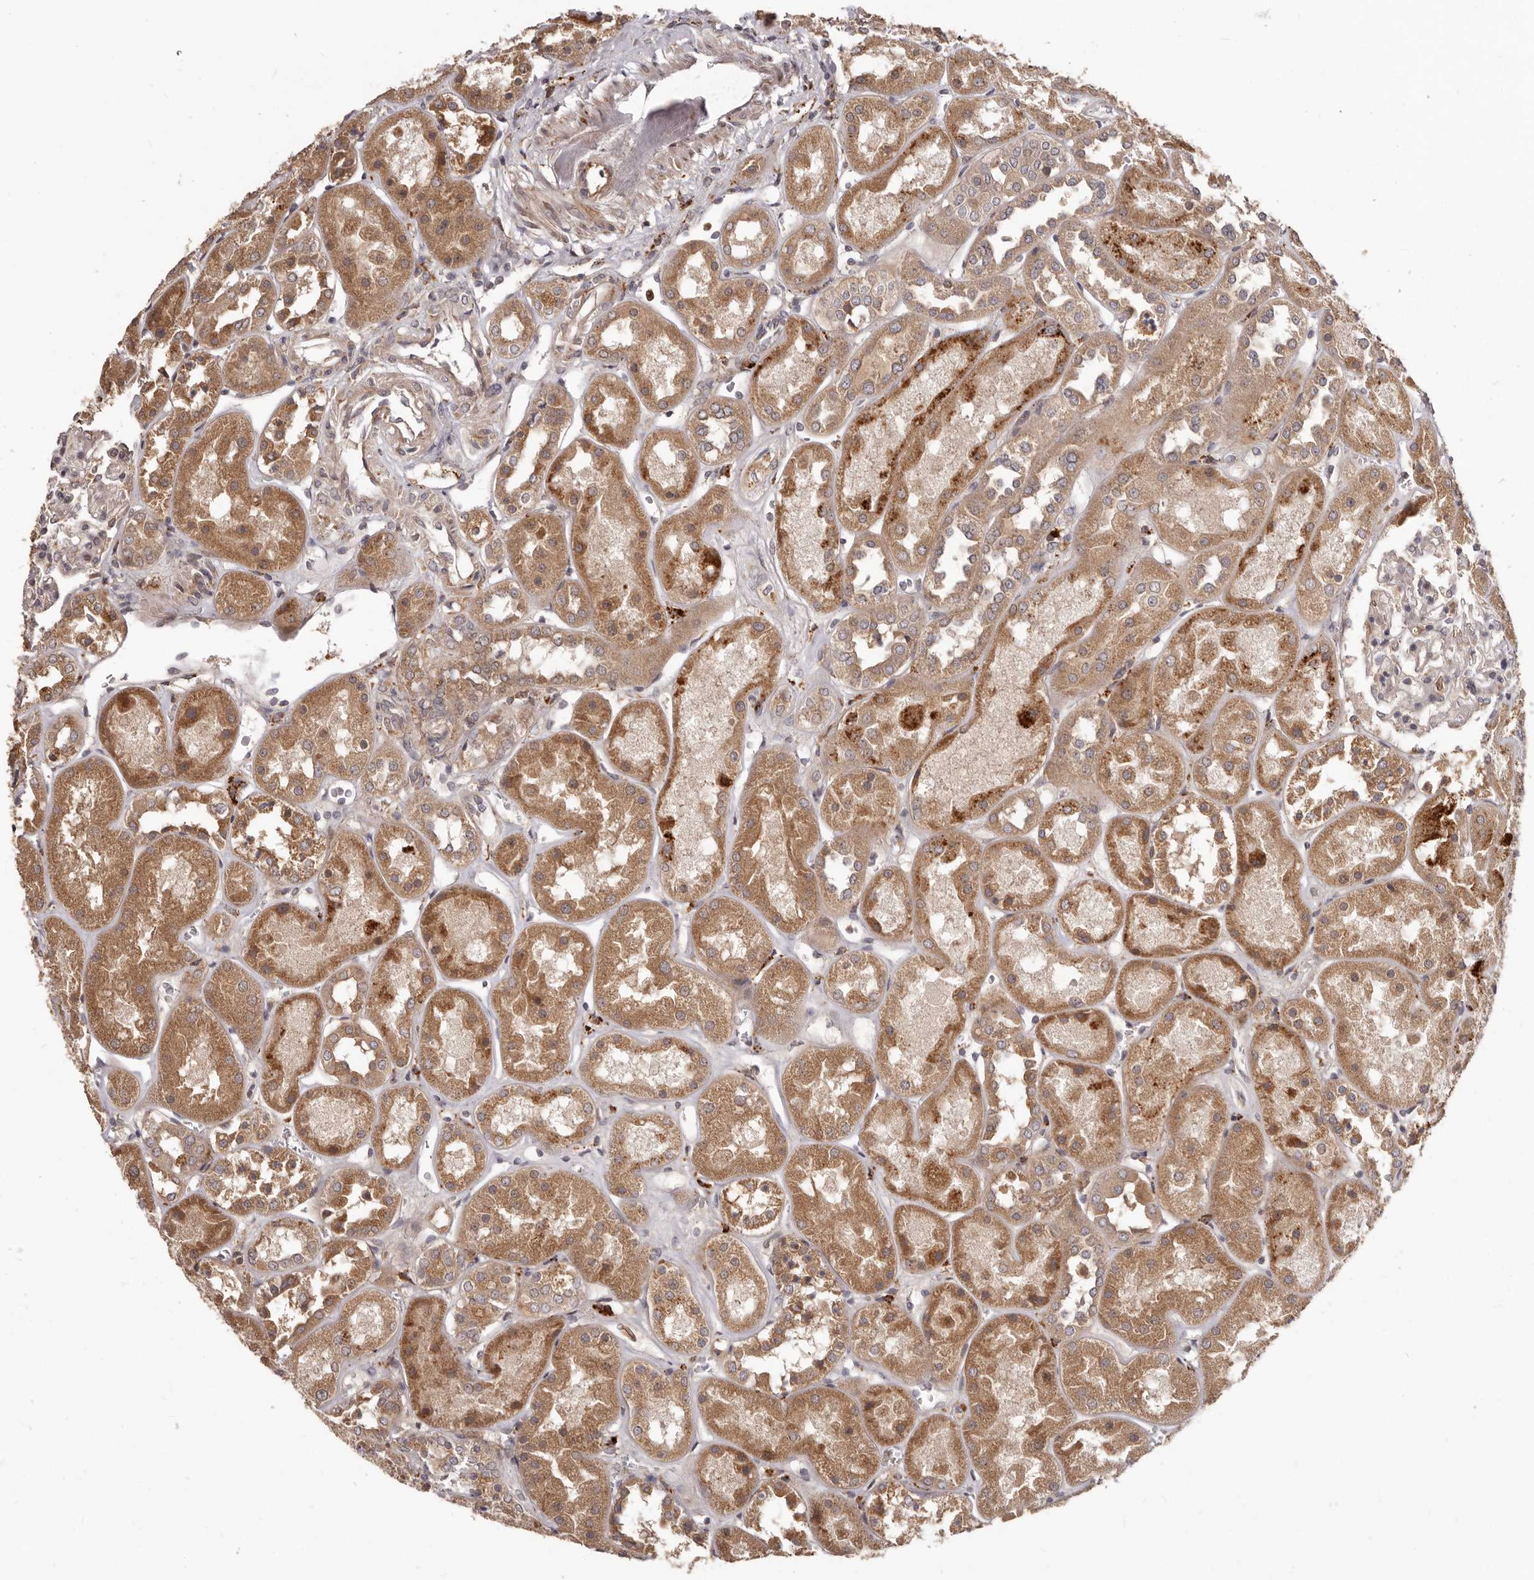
{"staining": {"intensity": "moderate", "quantity": "<25%", "location": "cytoplasmic/membranous,nuclear"}, "tissue": "kidney", "cell_type": "Cells in glomeruli", "image_type": "normal", "snomed": [{"axis": "morphology", "description": "Normal tissue, NOS"}, {"axis": "topography", "description": "Kidney"}], "caption": "Immunohistochemistry (IHC) micrograph of benign human kidney stained for a protein (brown), which shows low levels of moderate cytoplasmic/membranous,nuclear expression in approximately <25% of cells in glomeruli.", "gene": "RNF187", "patient": {"sex": "male", "age": 70}}